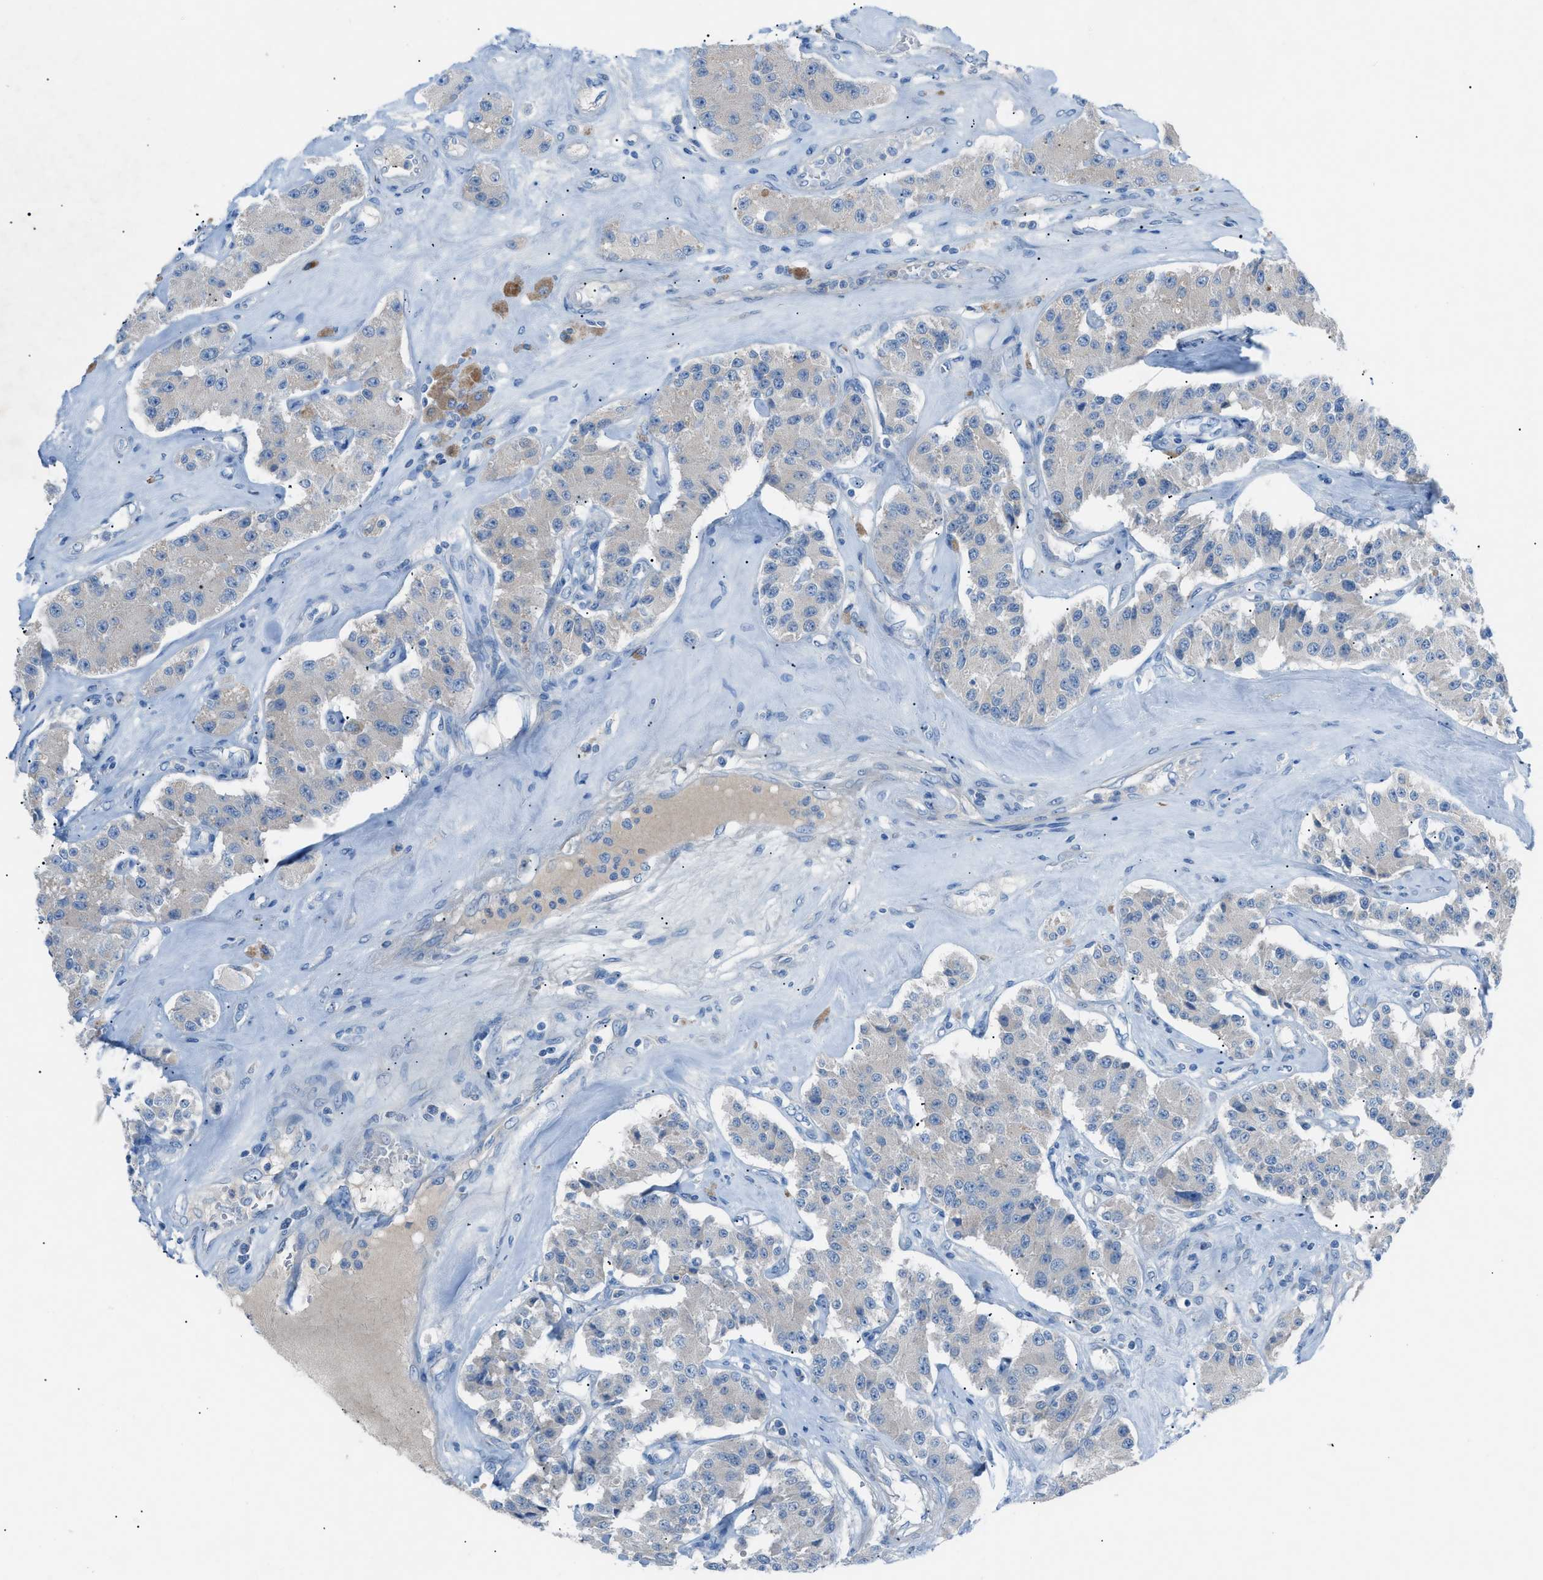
{"staining": {"intensity": "negative", "quantity": "none", "location": "none"}, "tissue": "carcinoid", "cell_type": "Tumor cells", "image_type": "cancer", "snomed": [{"axis": "morphology", "description": "Carcinoid, malignant, NOS"}, {"axis": "topography", "description": "Pancreas"}], "caption": "Immunohistochemical staining of human carcinoid demonstrates no significant staining in tumor cells.", "gene": "C5AR2", "patient": {"sex": "male", "age": 41}}